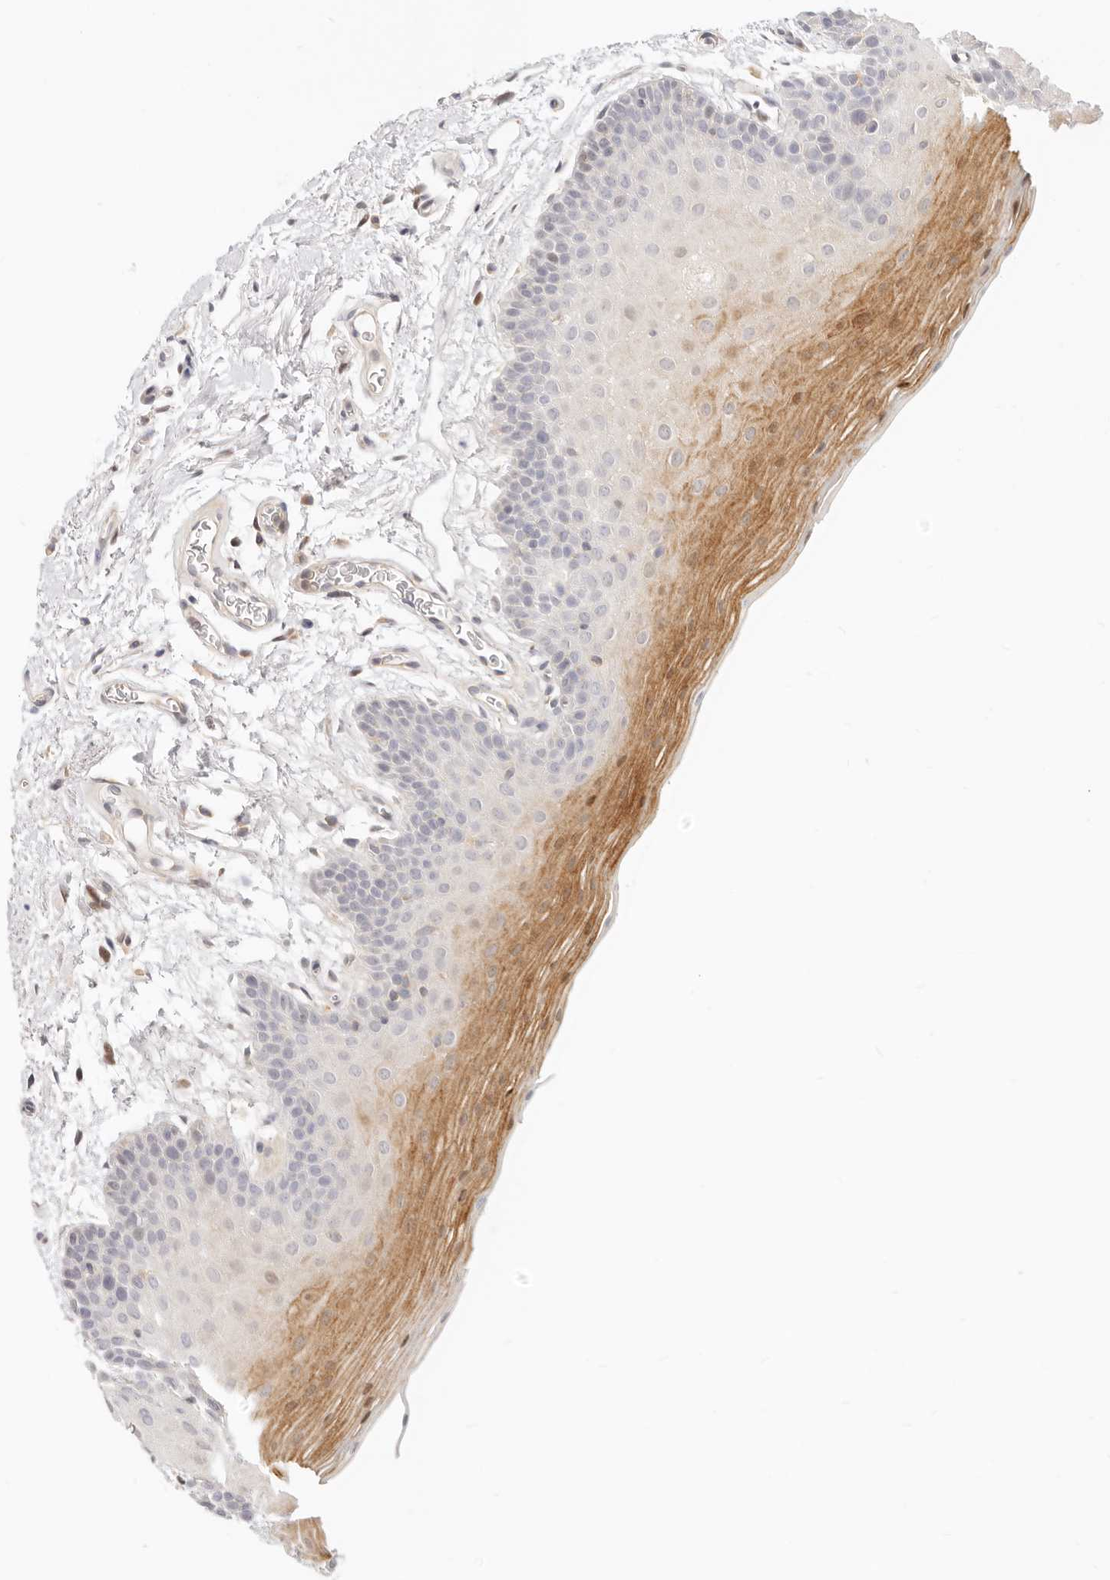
{"staining": {"intensity": "moderate", "quantity": "25%-75%", "location": "cytoplasmic/membranous,nuclear"}, "tissue": "oral mucosa", "cell_type": "Squamous epithelial cells", "image_type": "normal", "snomed": [{"axis": "morphology", "description": "Normal tissue, NOS"}, {"axis": "topography", "description": "Oral tissue"}], "caption": "Immunohistochemistry micrograph of unremarkable oral mucosa stained for a protein (brown), which exhibits medium levels of moderate cytoplasmic/membranous,nuclear expression in approximately 25%-75% of squamous epithelial cells.", "gene": "LTB4R2", "patient": {"sex": "male", "age": 62}}